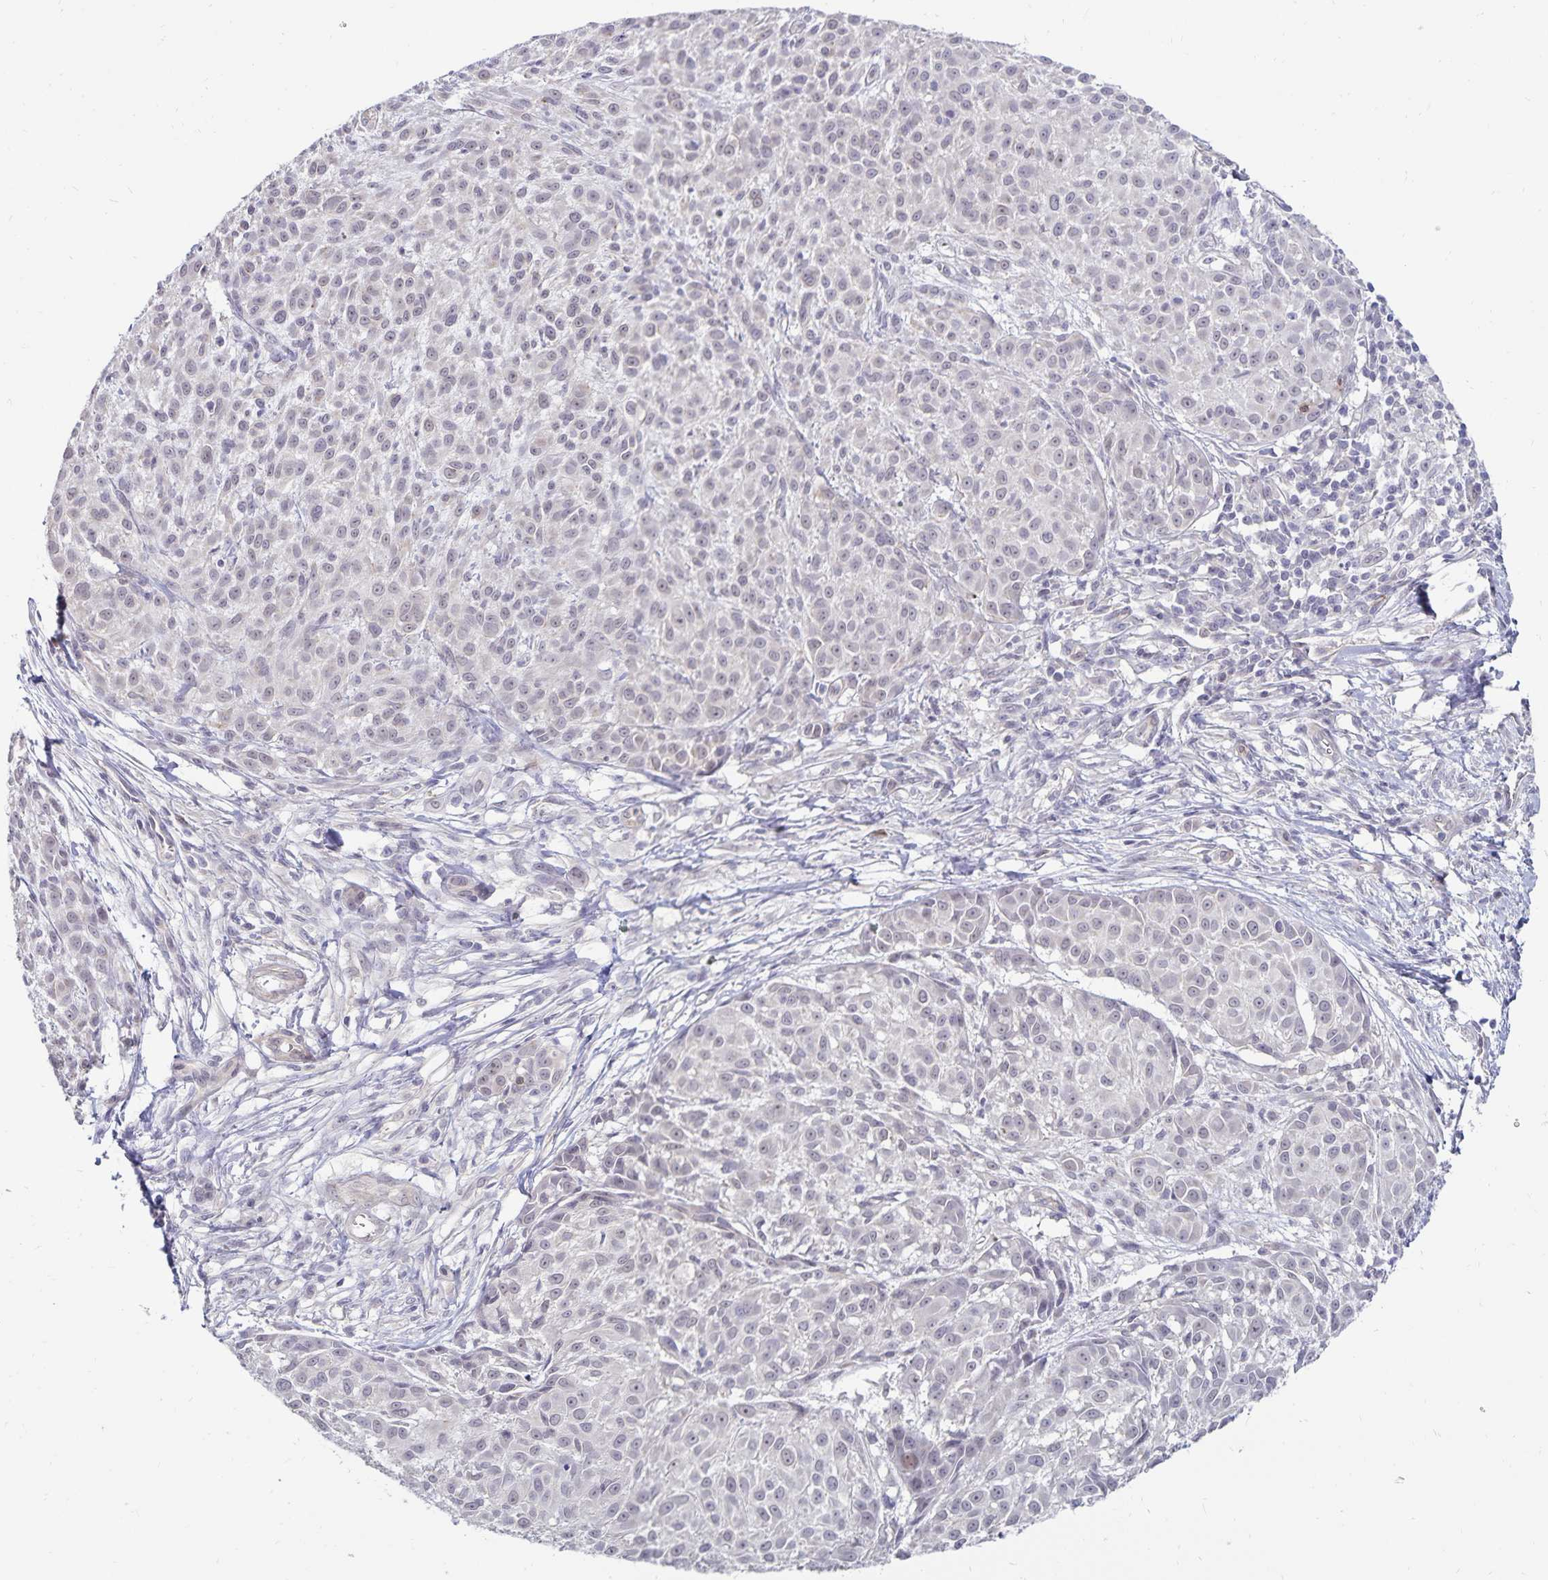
{"staining": {"intensity": "negative", "quantity": "none", "location": "none"}, "tissue": "melanoma", "cell_type": "Tumor cells", "image_type": "cancer", "snomed": [{"axis": "morphology", "description": "Malignant melanoma, NOS"}, {"axis": "topography", "description": "Skin"}], "caption": "Tumor cells show no significant protein expression in malignant melanoma. (Stains: DAB (3,3'-diaminobenzidine) immunohistochemistry (IHC) with hematoxylin counter stain, Microscopy: brightfield microscopy at high magnification).", "gene": "CDKN2B", "patient": {"sex": "male", "age": 48}}